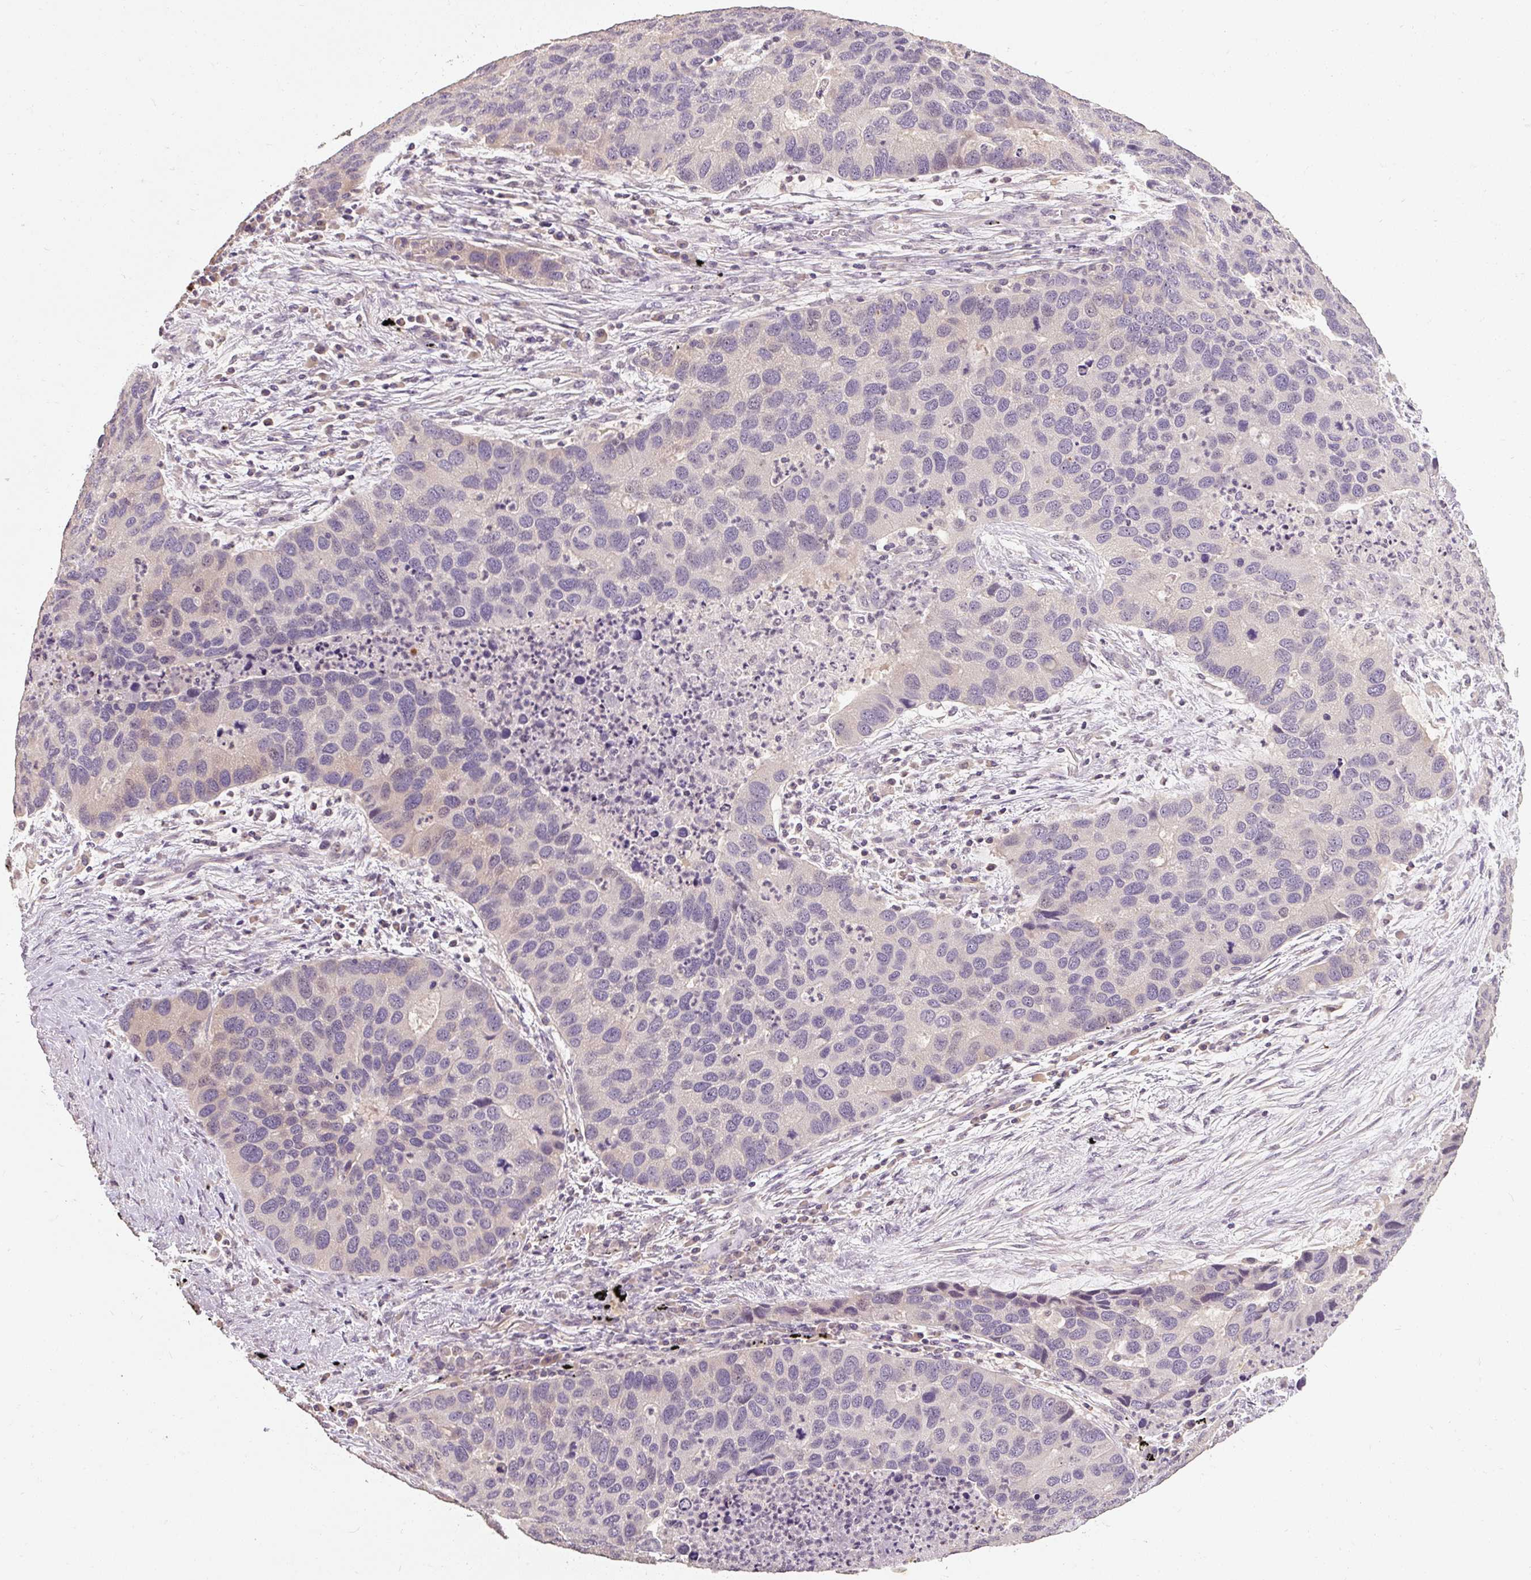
{"staining": {"intensity": "negative", "quantity": "none", "location": "none"}, "tissue": "lung cancer", "cell_type": "Tumor cells", "image_type": "cancer", "snomed": [{"axis": "morphology", "description": "Aneuploidy"}, {"axis": "morphology", "description": "Adenocarcinoma, NOS"}, {"axis": "topography", "description": "Lymph node"}, {"axis": "topography", "description": "Lung"}], "caption": "Tumor cells show no significant protein expression in lung cancer. (DAB (3,3'-diaminobenzidine) immunohistochemistry, high magnification).", "gene": "CFAP65", "patient": {"sex": "female", "age": 74}}